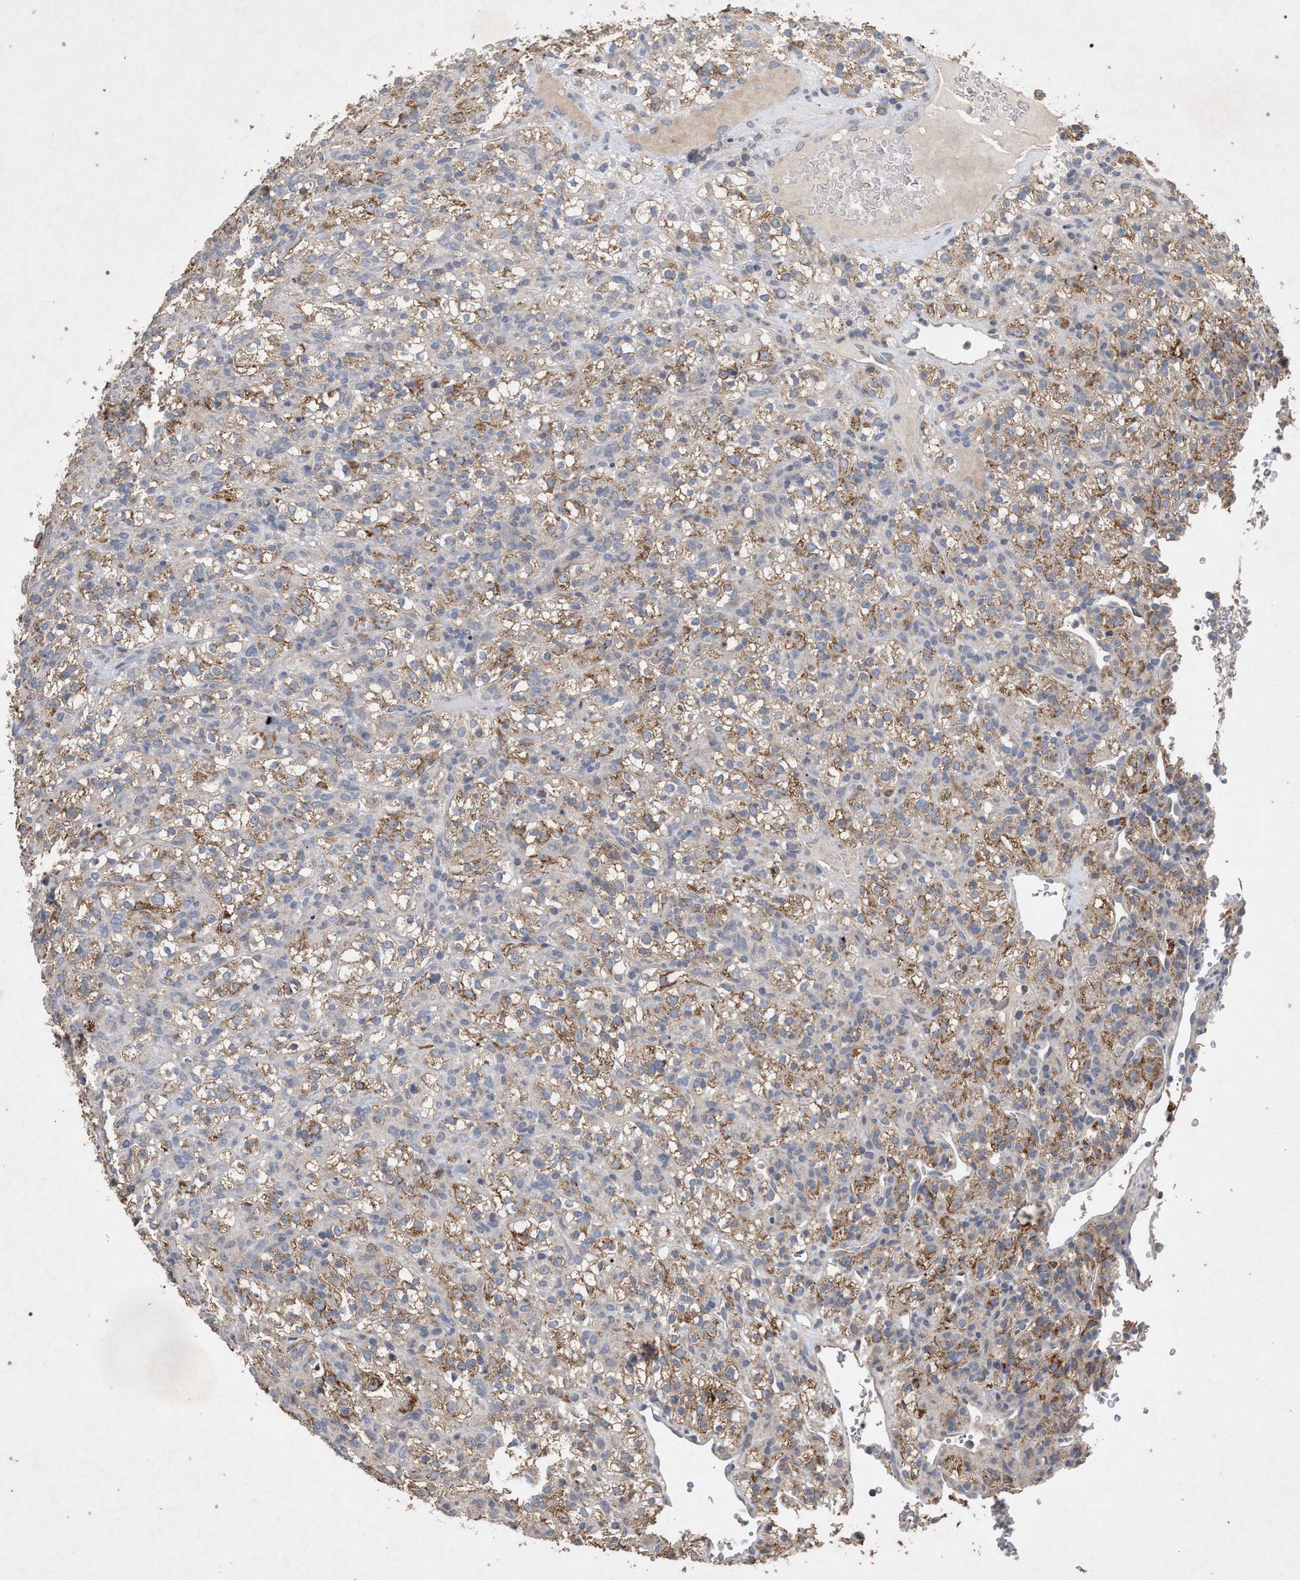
{"staining": {"intensity": "moderate", "quantity": ">75%", "location": "cytoplasmic/membranous"}, "tissue": "renal cancer", "cell_type": "Tumor cells", "image_type": "cancer", "snomed": [{"axis": "morphology", "description": "Normal tissue, NOS"}, {"axis": "morphology", "description": "Adenocarcinoma, NOS"}, {"axis": "topography", "description": "Kidney"}], "caption": "Moderate cytoplasmic/membranous expression for a protein is present in about >75% of tumor cells of adenocarcinoma (renal) using immunohistochemistry (IHC).", "gene": "PKD2L1", "patient": {"sex": "female", "age": 72}}